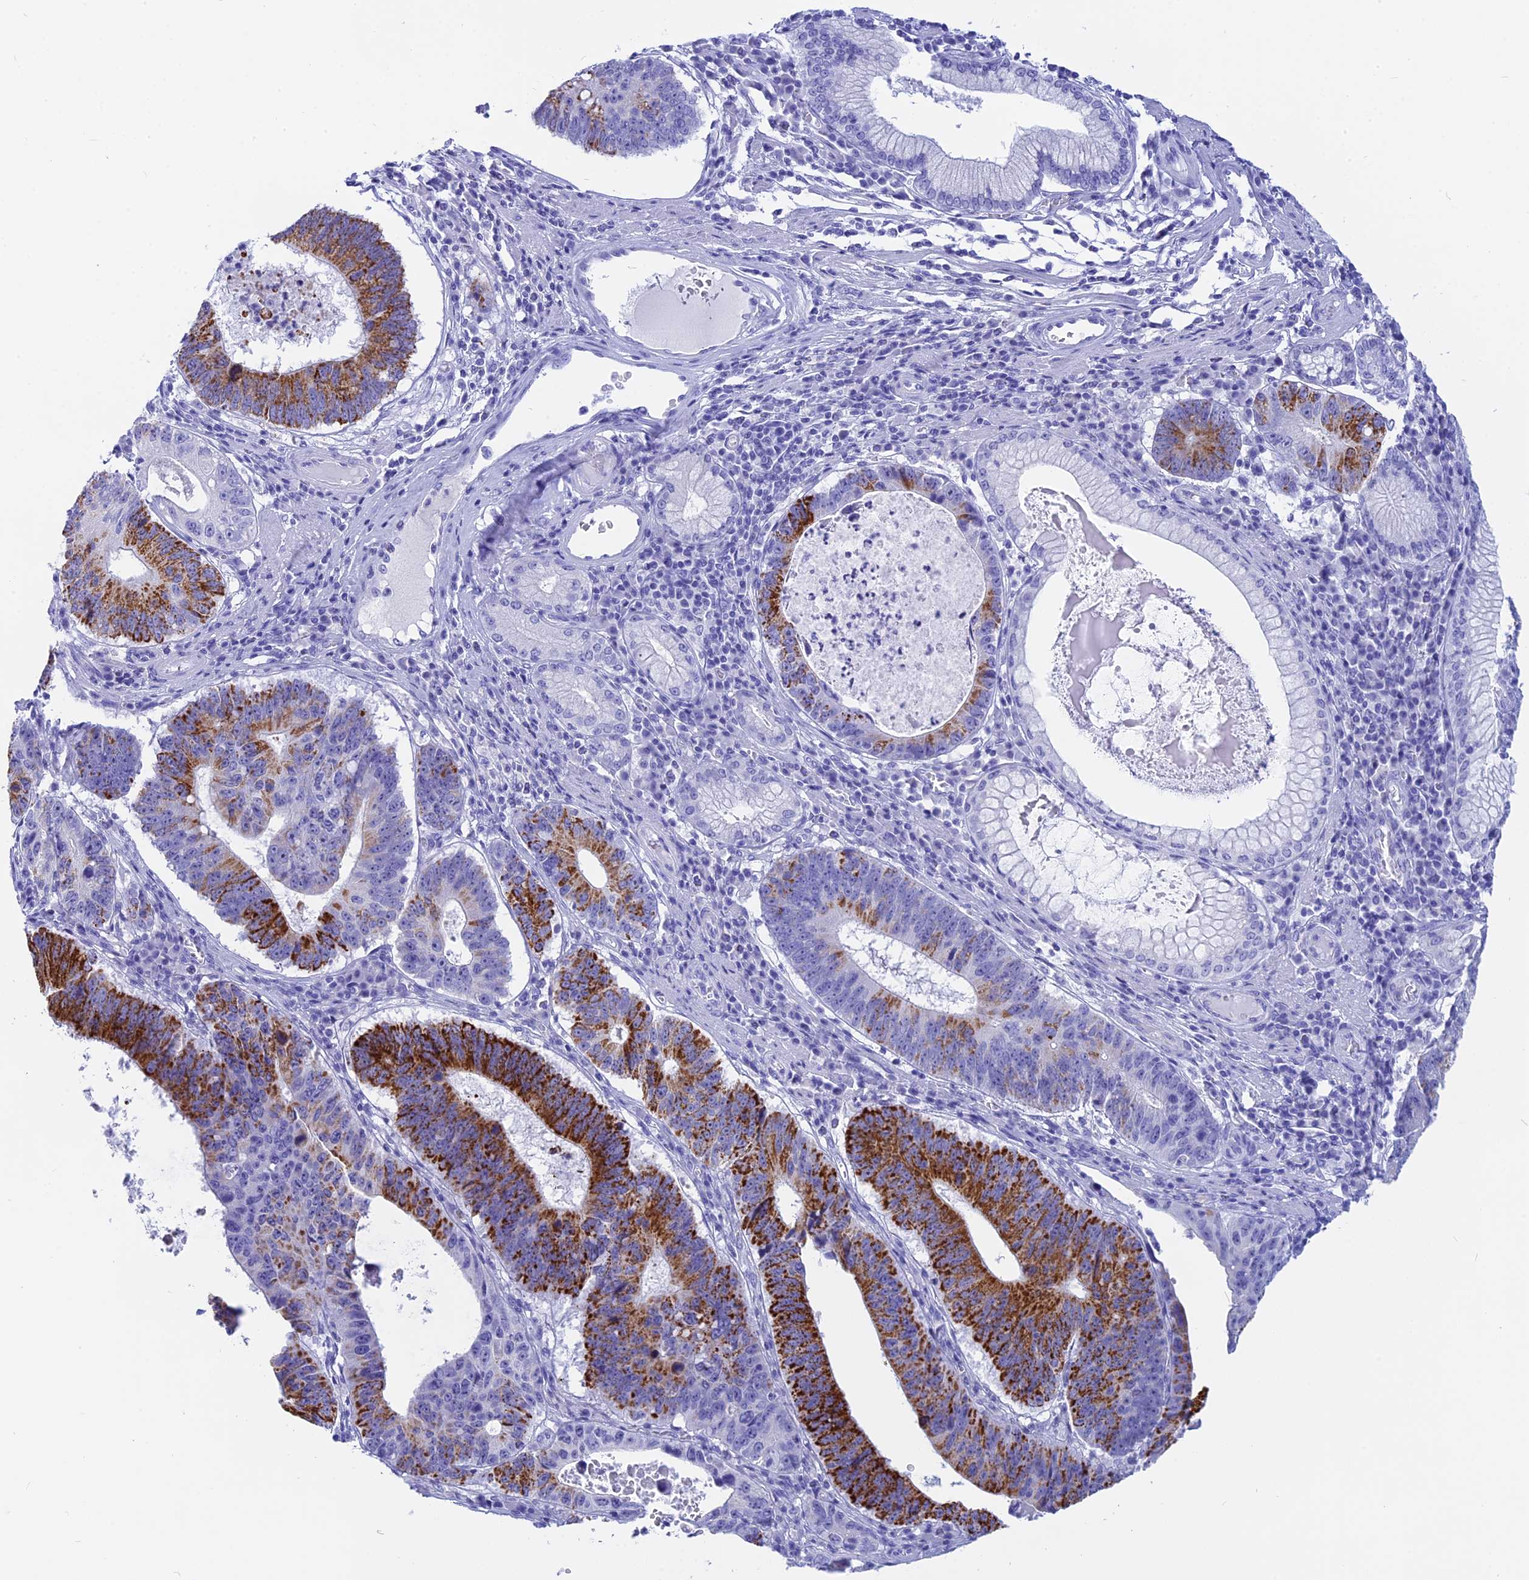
{"staining": {"intensity": "strong", "quantity": "<25%", "location": "cytoplasmic/membranous"}, "tissue": "stomach cancer", "cell_type": "Tumor cells", "image_type": "cancer", "snomed": [{"axis": "morphology", "description": "Adenocarcinoma, NOS"}, {"axis": "topography", "description": "Stomach"}], "caption": "DAB immunohistochemical staining of human stomach adenocarcinoma exhibits strong cytoplasmic/membranous protein staining in about <25% of tumor cells. The protein is stained brown, and the nuclei are stained in blue (DAB IHC with brightfield microscopy, high magnification).", "gene": "ISCA1", "patient": {"sex": "male", "age": 59}}